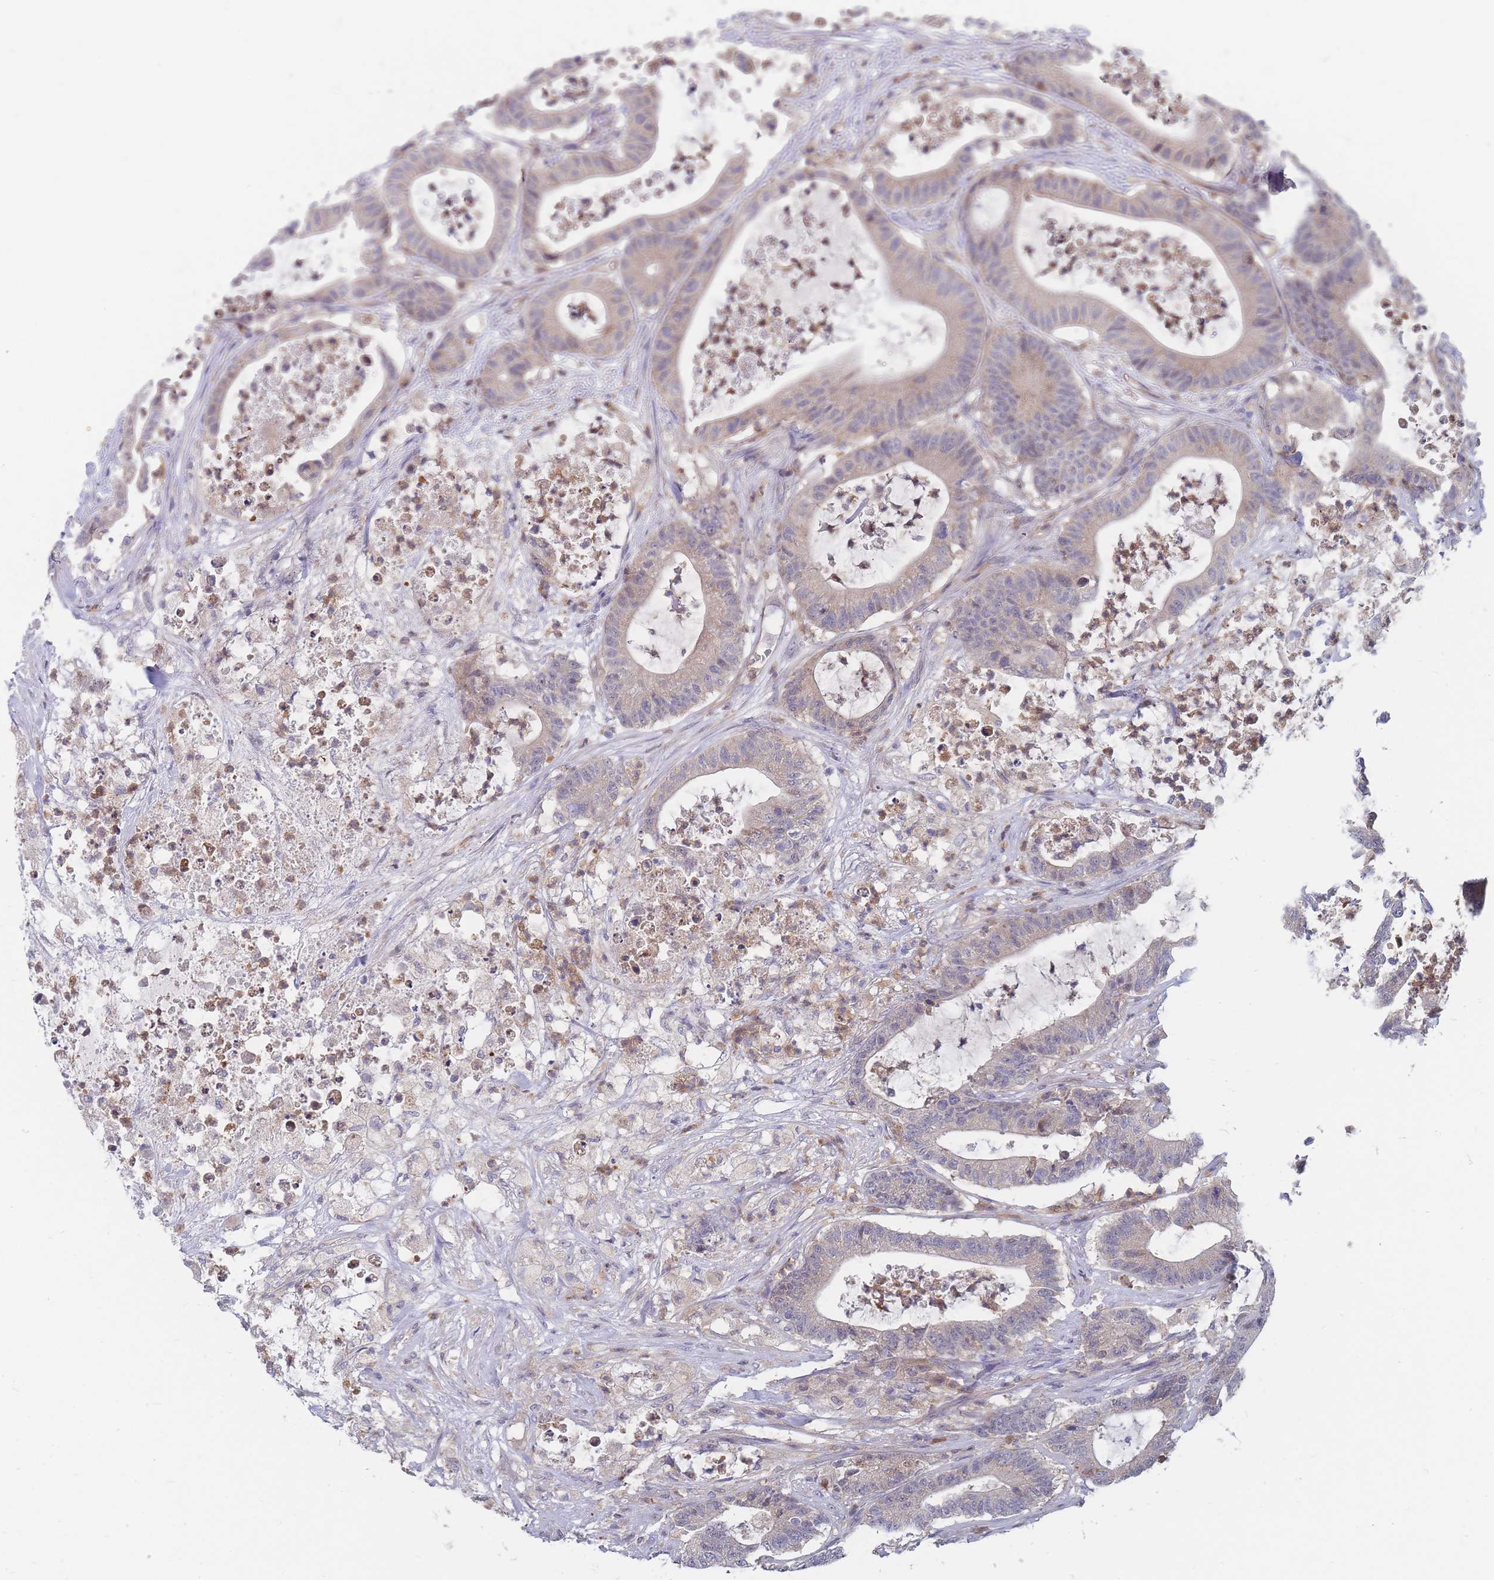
{"staining": {"intensity": "weak", "quantity": "<25%", "location": "cytoplasmic/membranous"}, "tissue": "colorectal cancer", "cell_type": "Tumor cells", "image_type": "cancer", "snomed": [{"axis": "morphology", "description": "Adenocarcinoma, NOS"}, {"axis": "topography", "description": "Colon"}], "caption": "IHC of colorectal cancer (adenocarcinoma) reveals no staining in tumor cells.", "gene": "NUB1", "patient": {"sex": "female", "age": 84}}